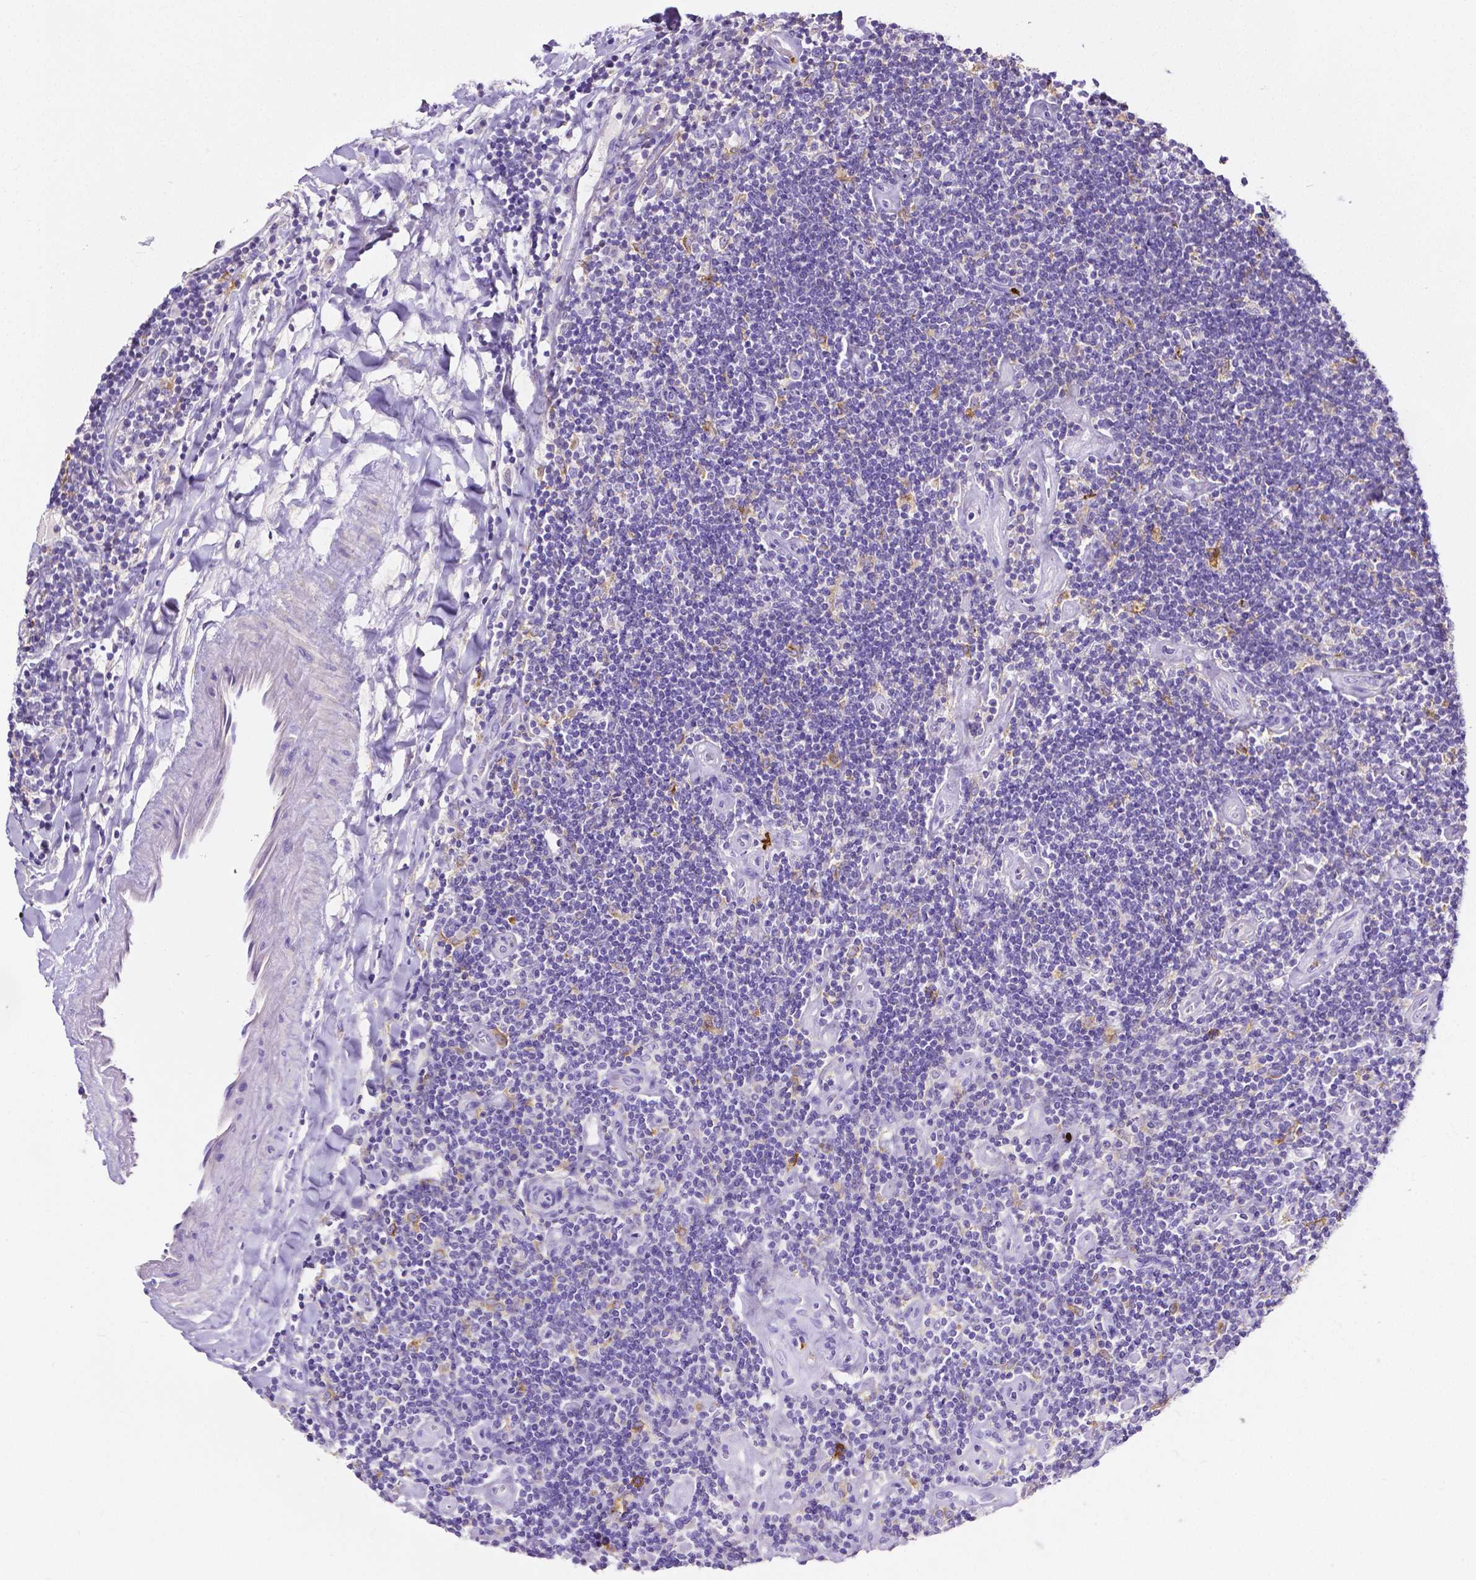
{"staining": {"intensity": "negative", "quantity": "none", "location": "none"}, "tissue": "lymphoma", "cell_type": "Tumor cells", "image_type": "cancer", "snomed": [{"axis": "morphology", "description": "Hodgkin's disease, NOS"}, {"axis": "topography", "description": "Lymph node"}], "caption": "Tumor cells show no significant protein positivity in lymphoma.", "gene": "MMP9", "patient": {"sex": "male", "age": 40}}